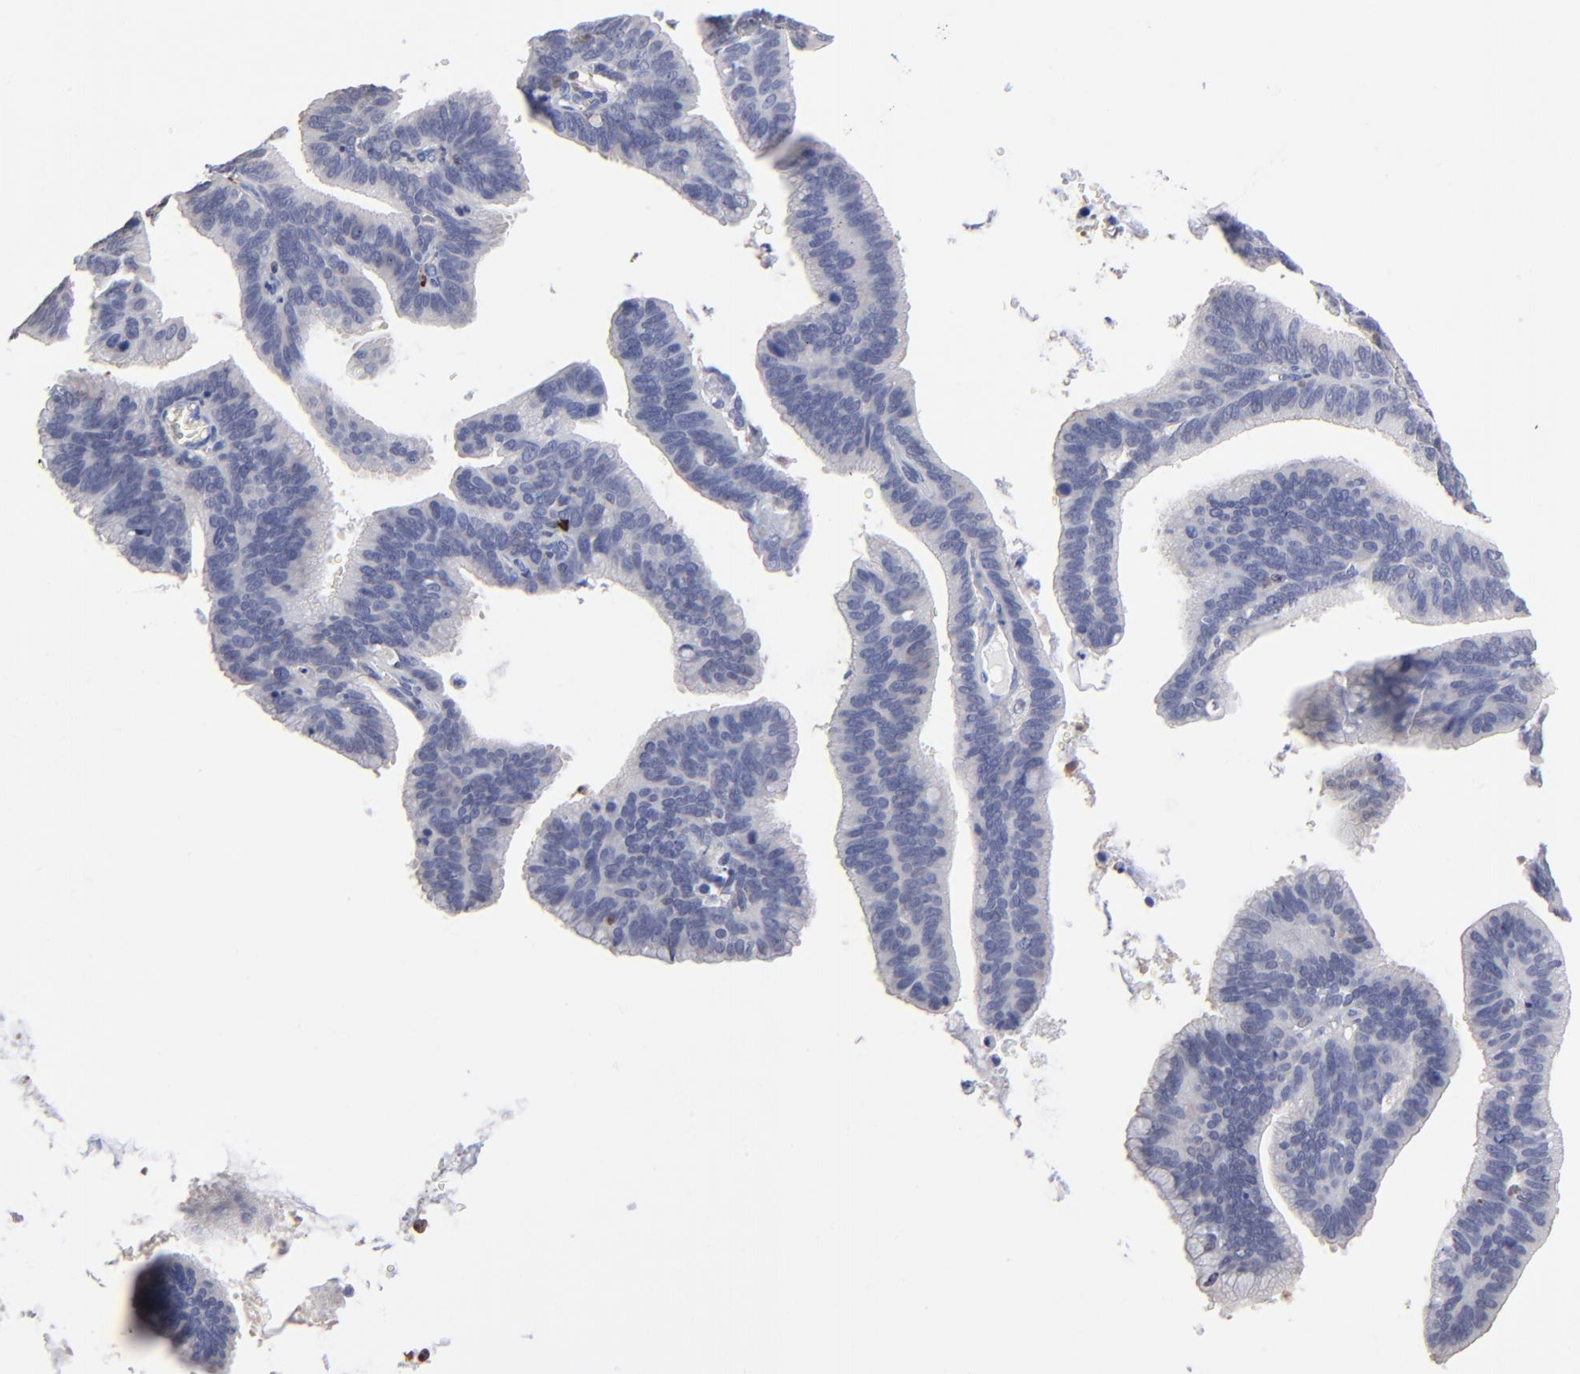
{"staining": {"intensity": "negative", "quantity": "none", "location": "none"}, "tissue": "cervical cancer", "cell_type": "Tumor cells", "image_type": "cancer", "snomed": [{"axis": "morphology", "description": "Adenocarcinoma, NOS"}, {"axis": "topography", "description": "Cervix"}], "caption": "Tumor cells are negative for brown protein staining in adenocarcinoma (cervical).", "gene": "TBXT", "patient": {"sex": "female", "age": 47}}